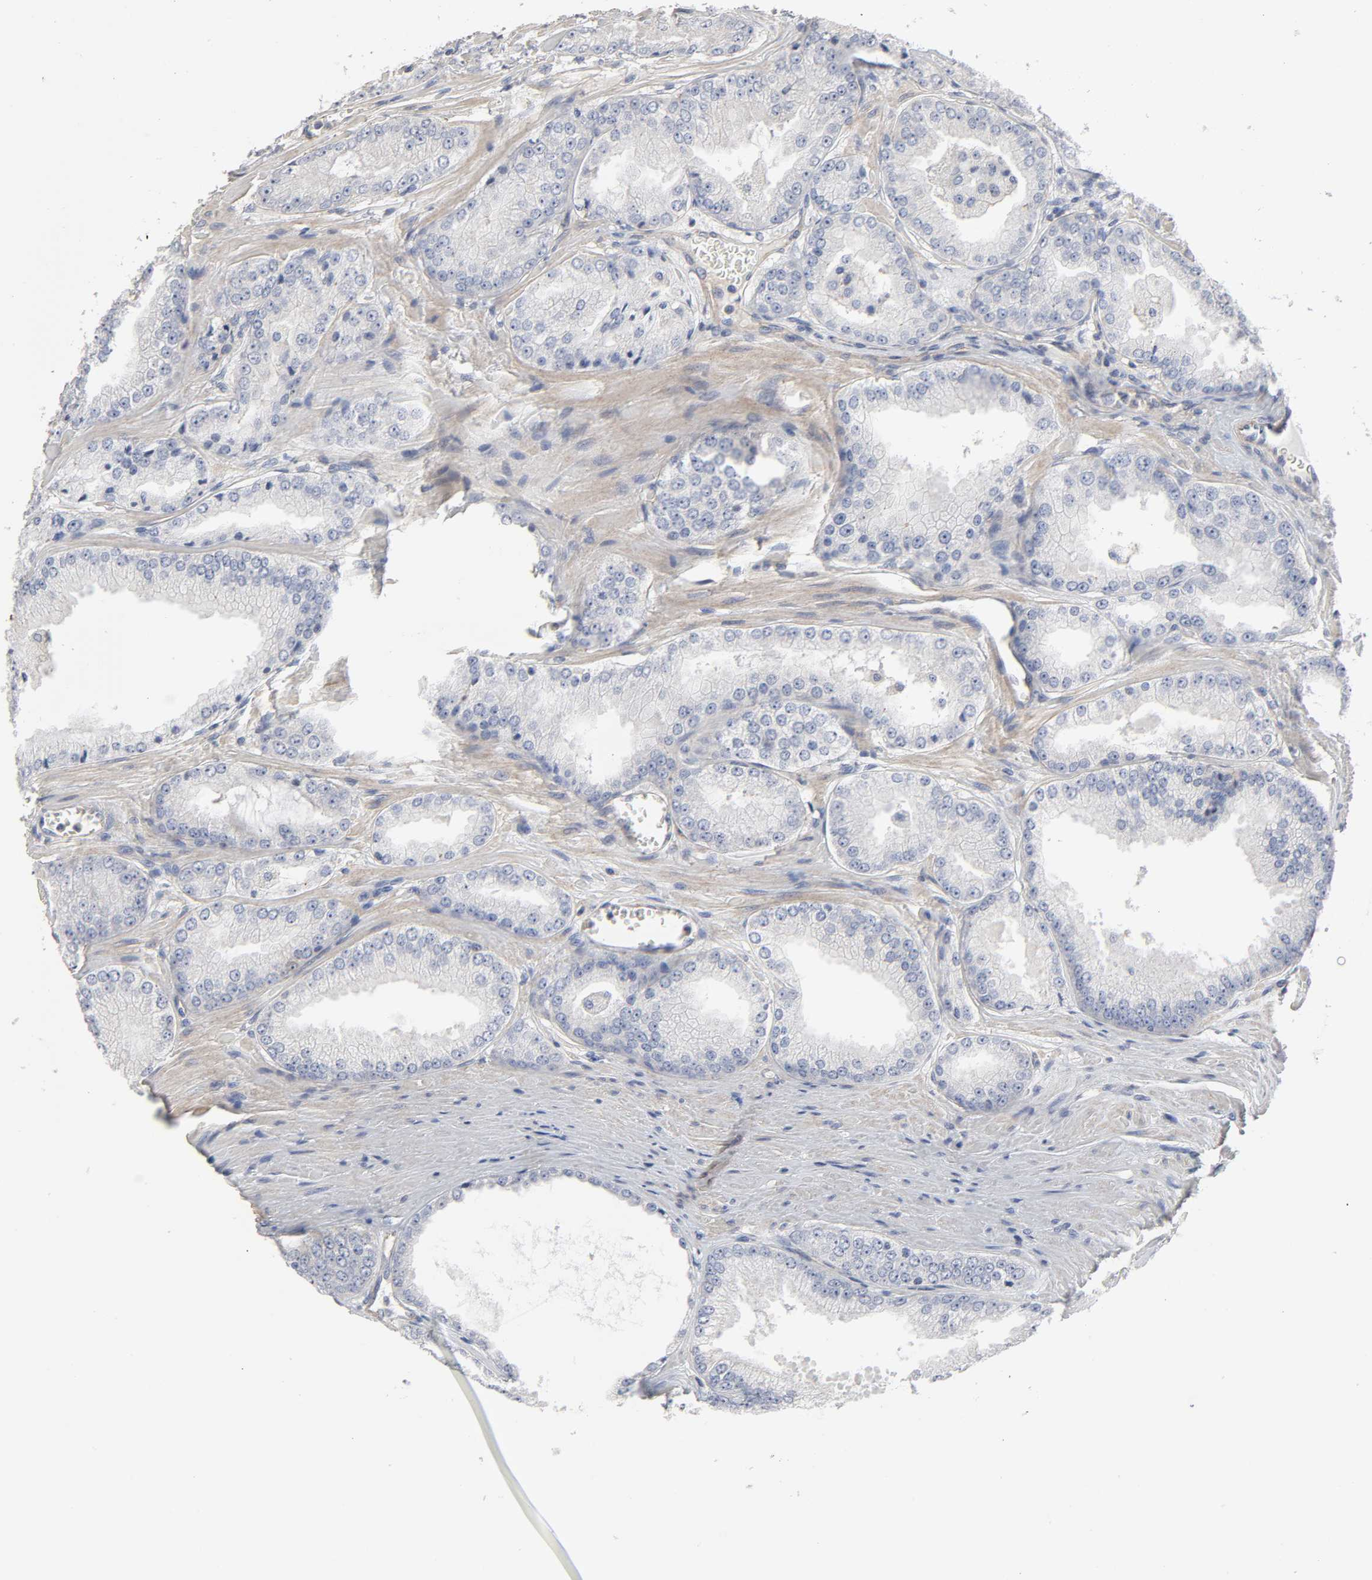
{"staining": {"intensity": "negative", "quantity": "none", "location": "none"}, "tissue": "prostate cancer", "cell_type": "Tumor cells", "image_type": "cancer", "snomed": [{"axis": "morphology", "description": "Adenocarcinoma, High grade"}, {"axis": "topography", "description": "Prostate"}], "caption": "Protein analysis of high-grade adenocarcinoma (prostate) demonstrates no significant expression in tumor cells.", "gene": "SH3GLB1", "patient": {"sex": "male", "age": 61}}